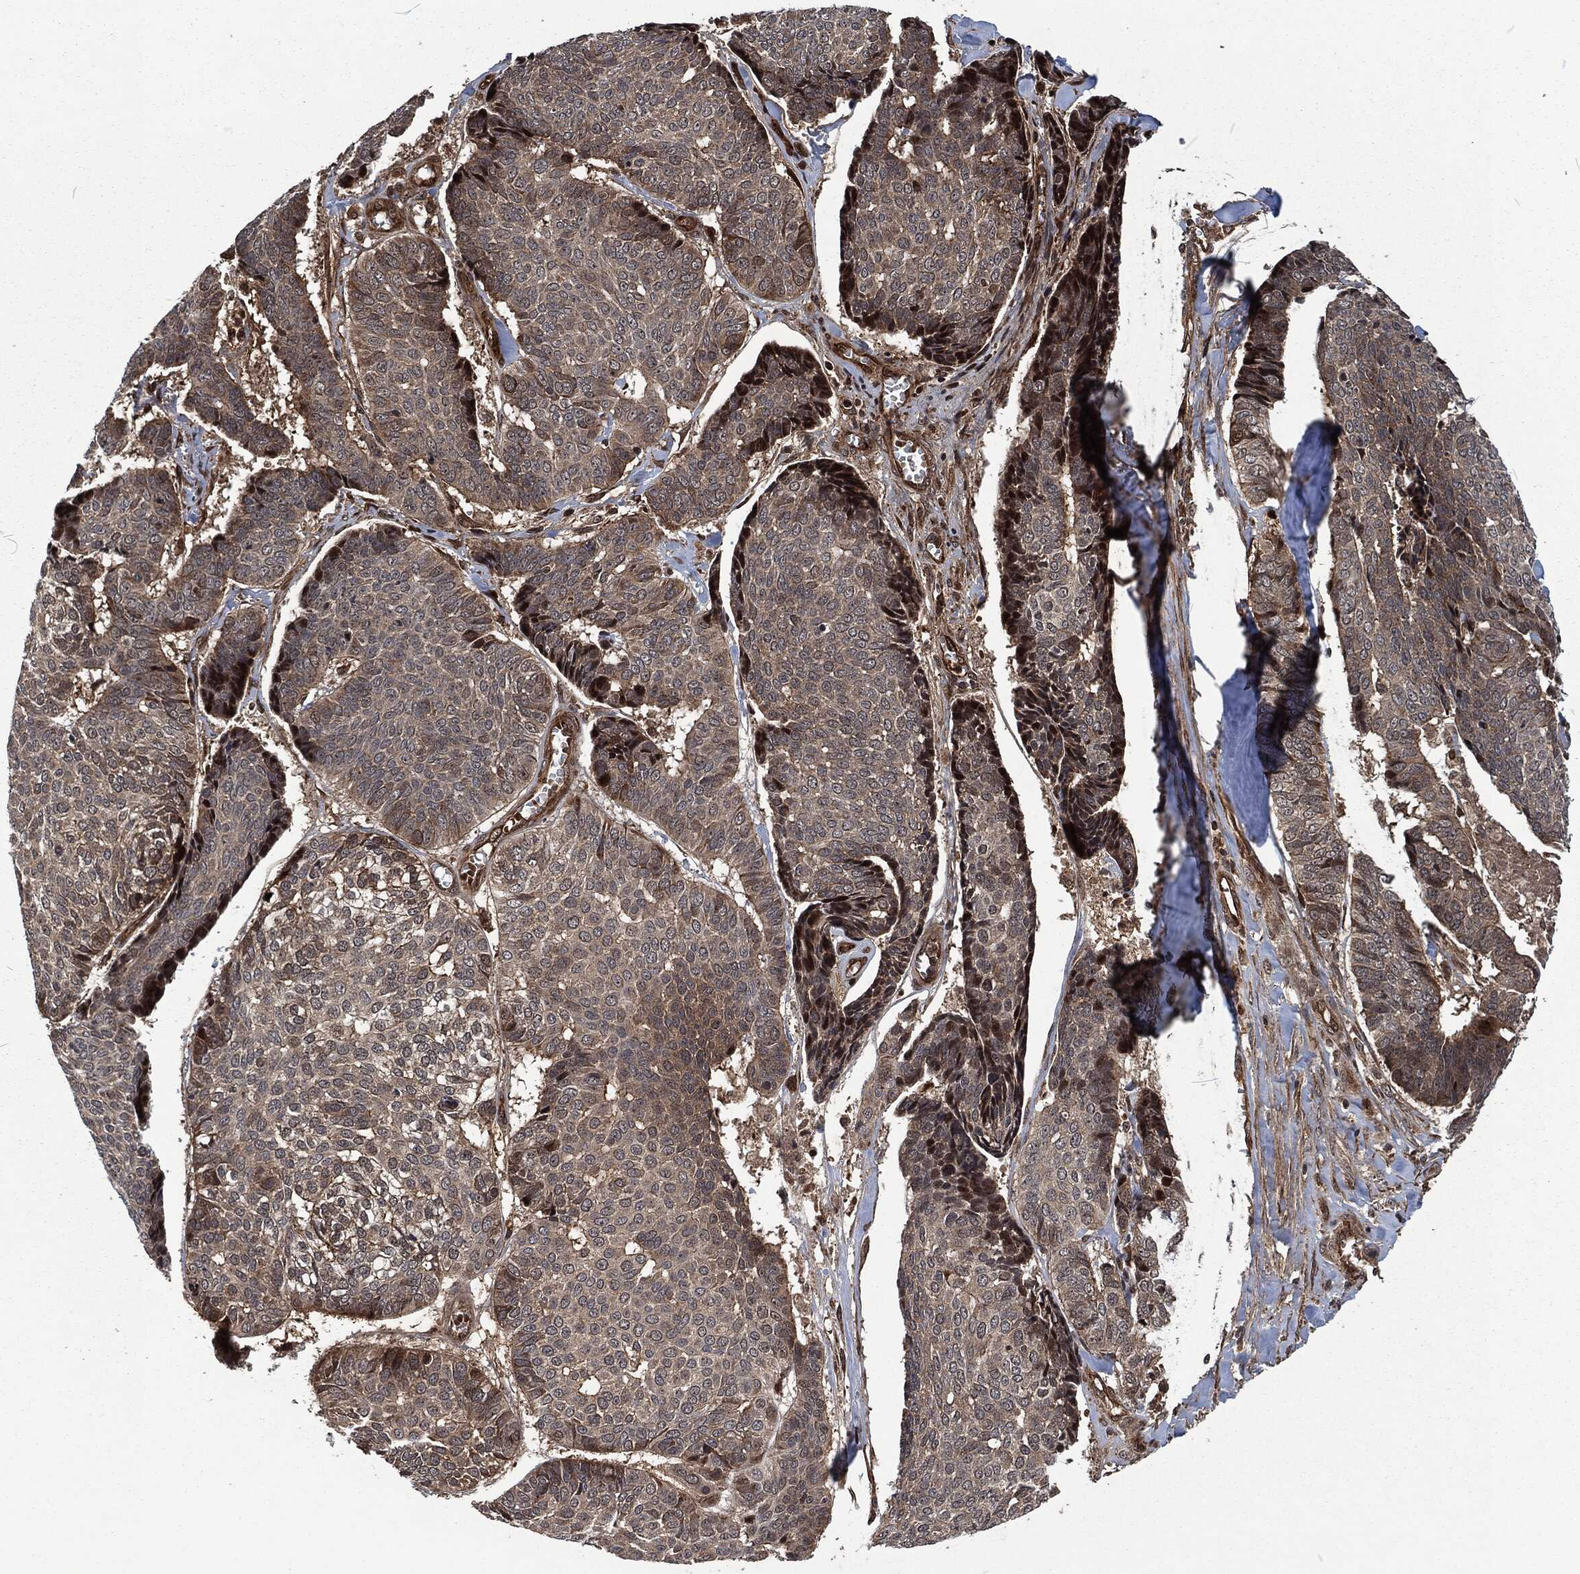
{"staining": {"intensity": "moderate", "quantity": "25%-75%", "location": "cytoplasmic/membranous"}, "tissue": "skin cancer", "cell_type": "Tumor cells", "image_type": "cancer", "snomed": [{"axis": "morphology", "description": "Basal cell carcinoma"}, {"axis": "topography", "description": "Skin"}], "caption": "Basal cell carcinoma (skin) stained with immunohistochemistry (IHC) reveals moderate cytoplasmic/membranous expression in about 25%-75% of tumor cells. (brown staining indicates protein expression, while blue staining denotes nuclei).", "gene": "CMPK2", "patient": {"sex": "male", "age": 86}}